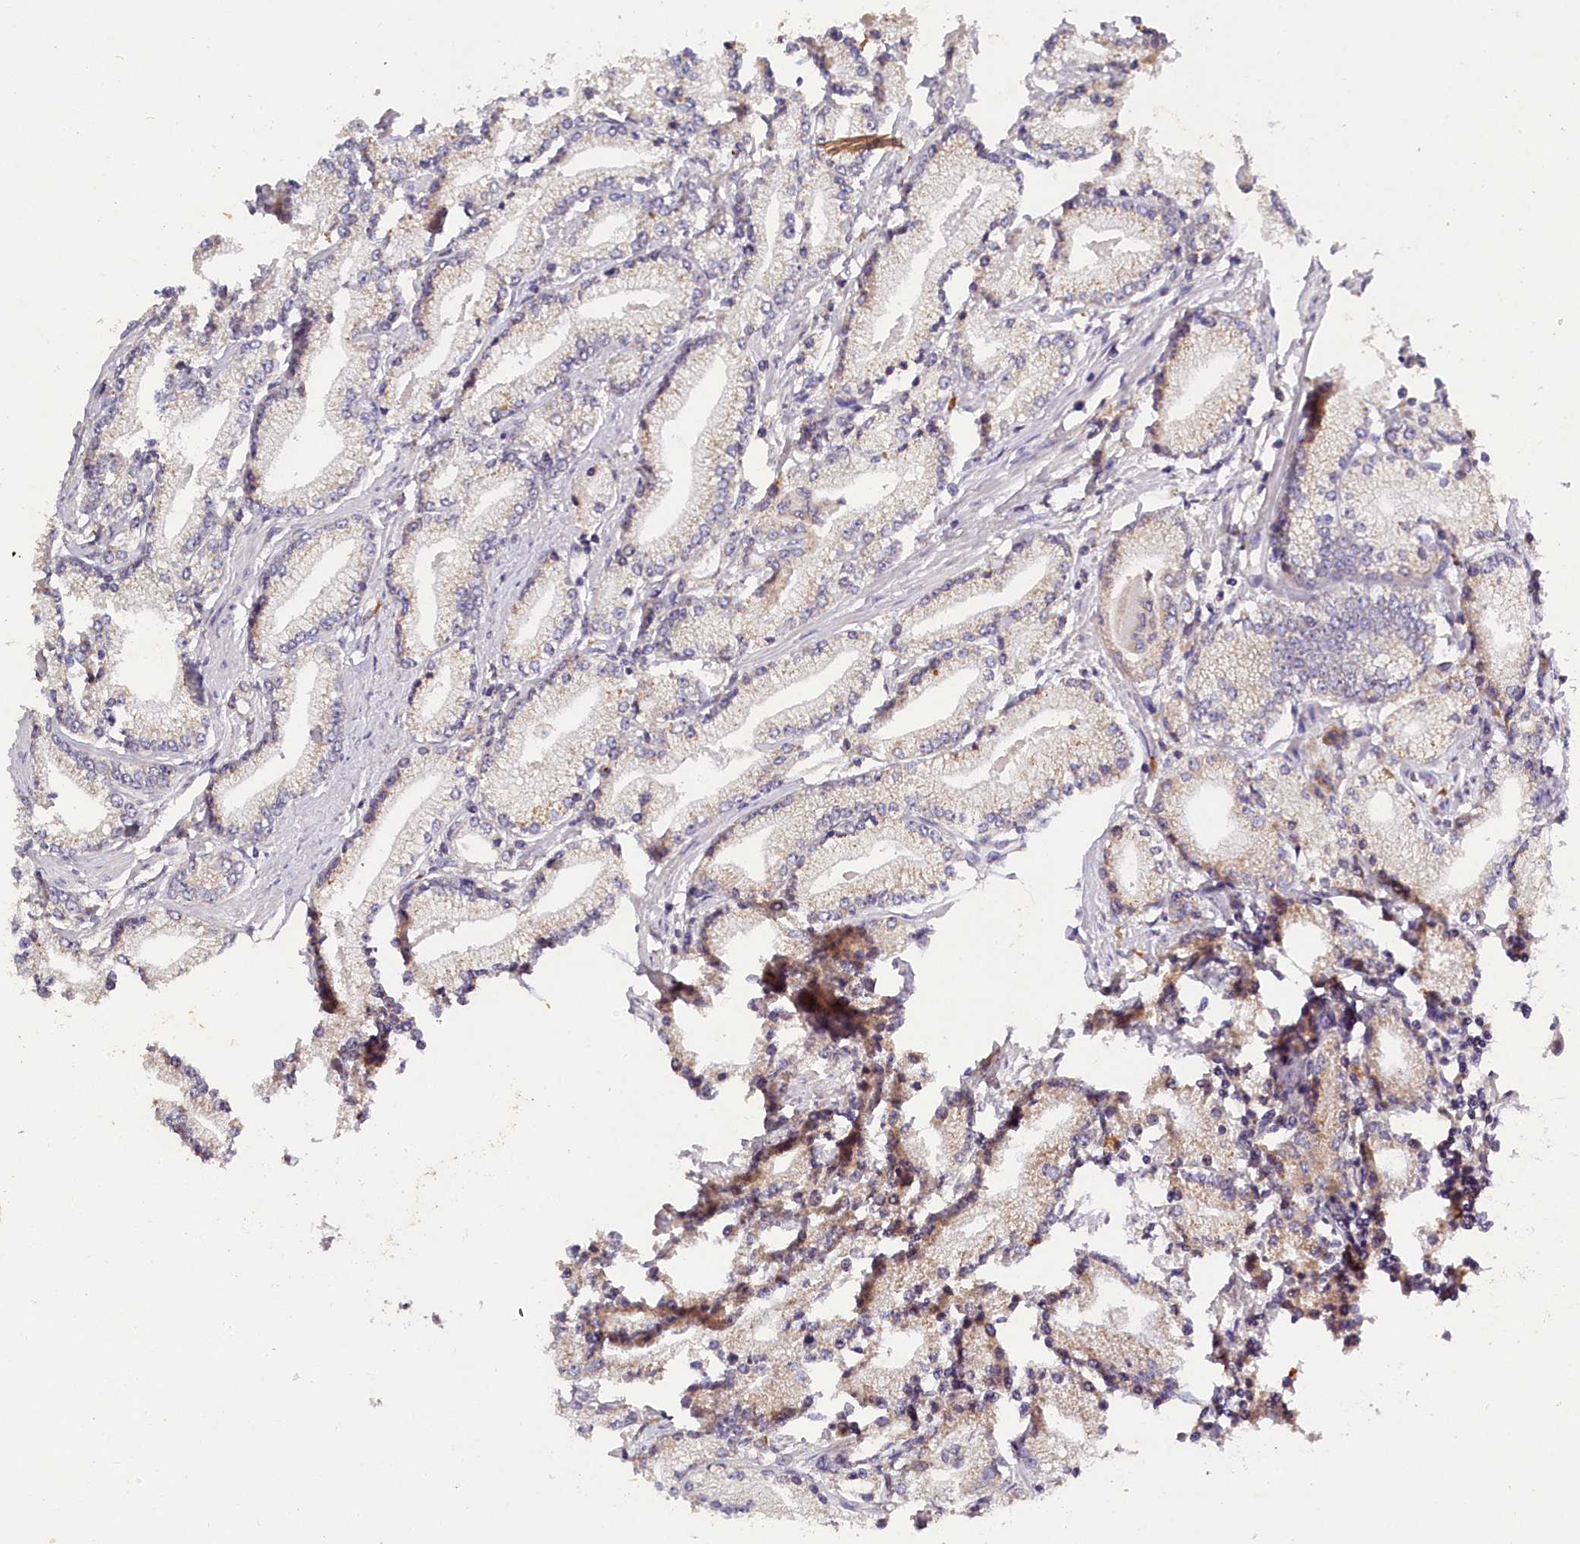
{"staining": {"intensity": "weak", "quantity": "<25%", "location": "cytoplasmic/membranous"}, "tissue": "prostate cancer", "cell_type": "Tumor cells", "image_type": "cancer", "snomed": [{"axis": "morphology", "description": "Adenocarcinoma, High grade"}, {"axis": "topography", "description": "Prostate"}], "caption": "This is an IHC histopathology image of prostate cancer. There is no expression in tumor cells.", "gene": "ST7L", "patient": {"sex": "male", "age": 67}}